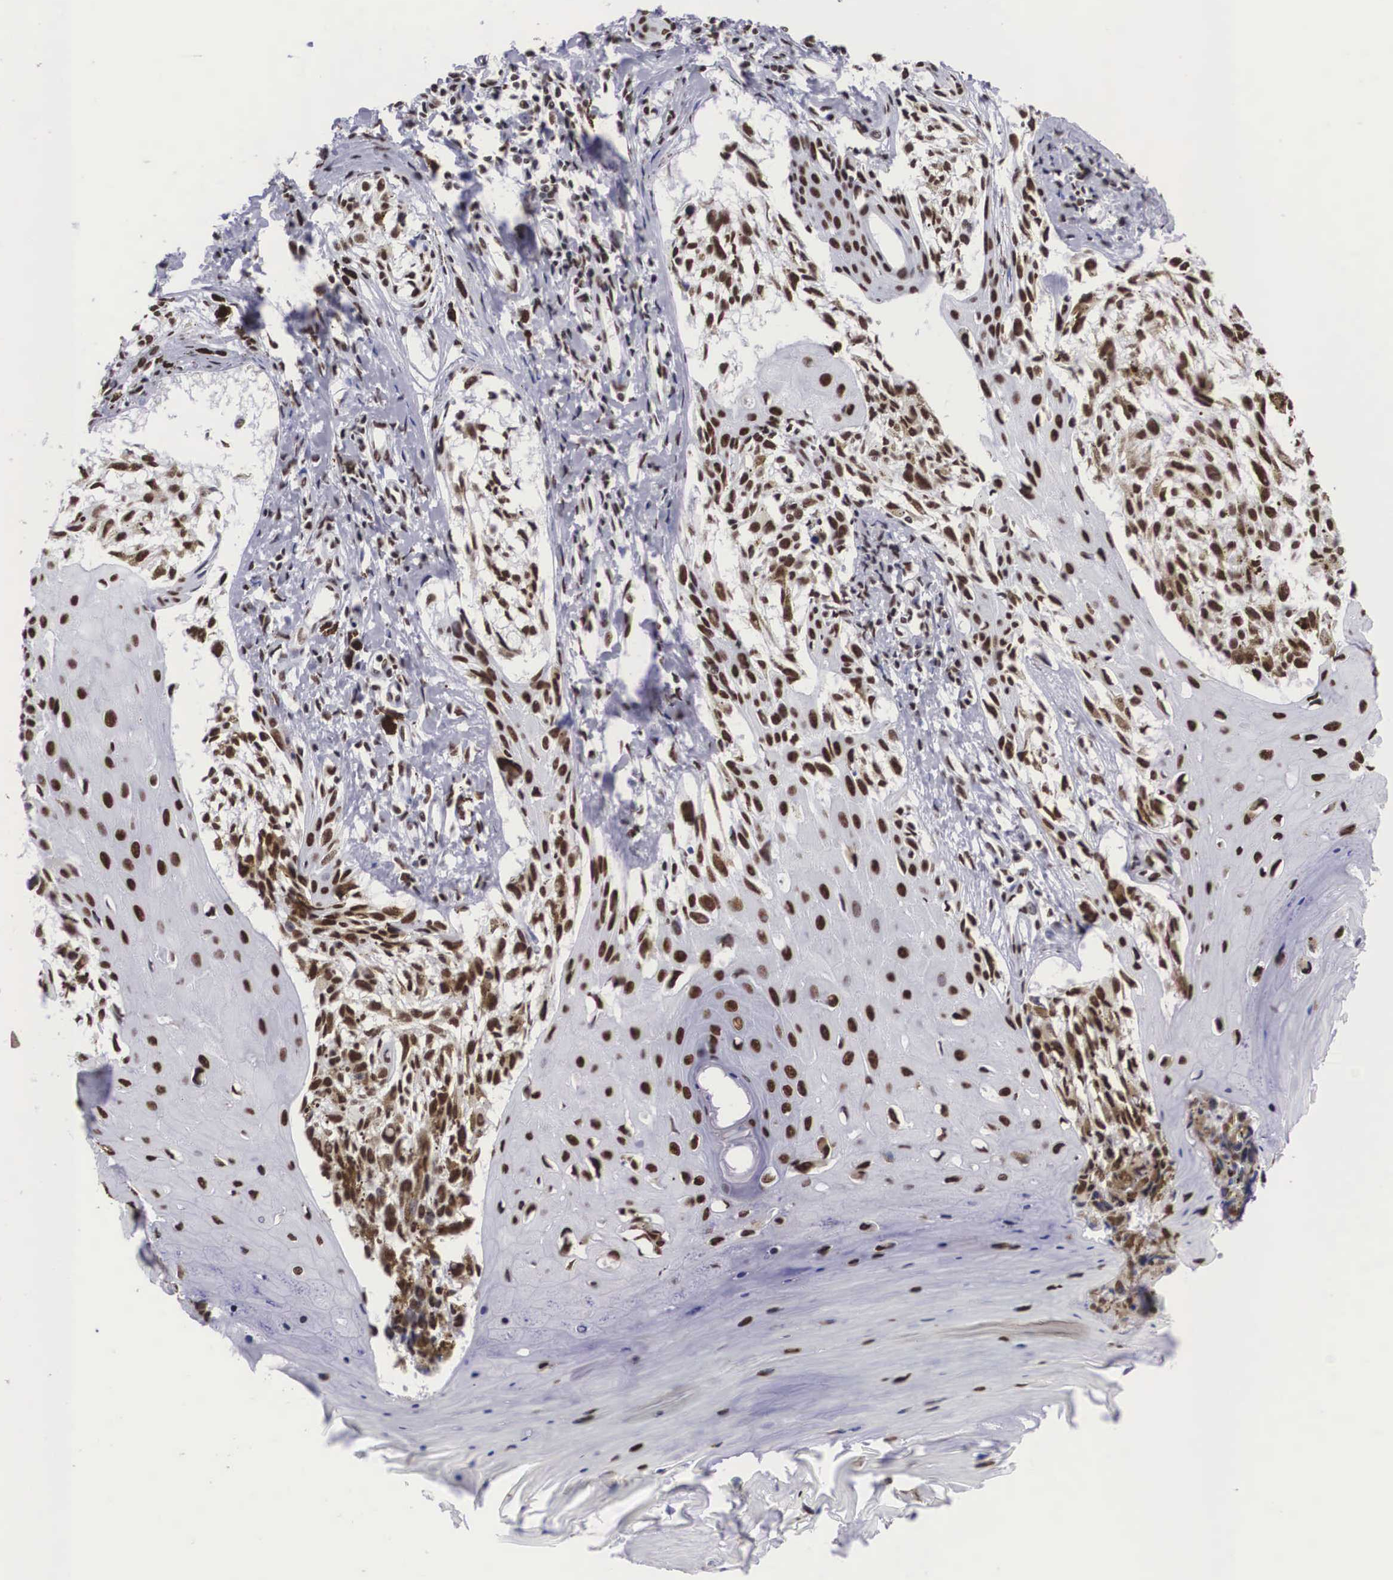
{"staining": {"intensity": "moderate", "quantity": ">75%", "location": "nuclear"}, "tissue": "melanoma", "cell_type": "Tumor cells", "image_type": "cancer", "snomed": [{"axis": "morphology", "description": "Malignant melanoma, NOS"}, {"axis": "topography", "description": "Skin"}], "caption": "Moderate nuclear staining for a protein is appreciated in approximately >75% of tumor cells of melanoma using IHC.", "gene": "SF3A1", "patient": {"sex": "female", "age": 82}}